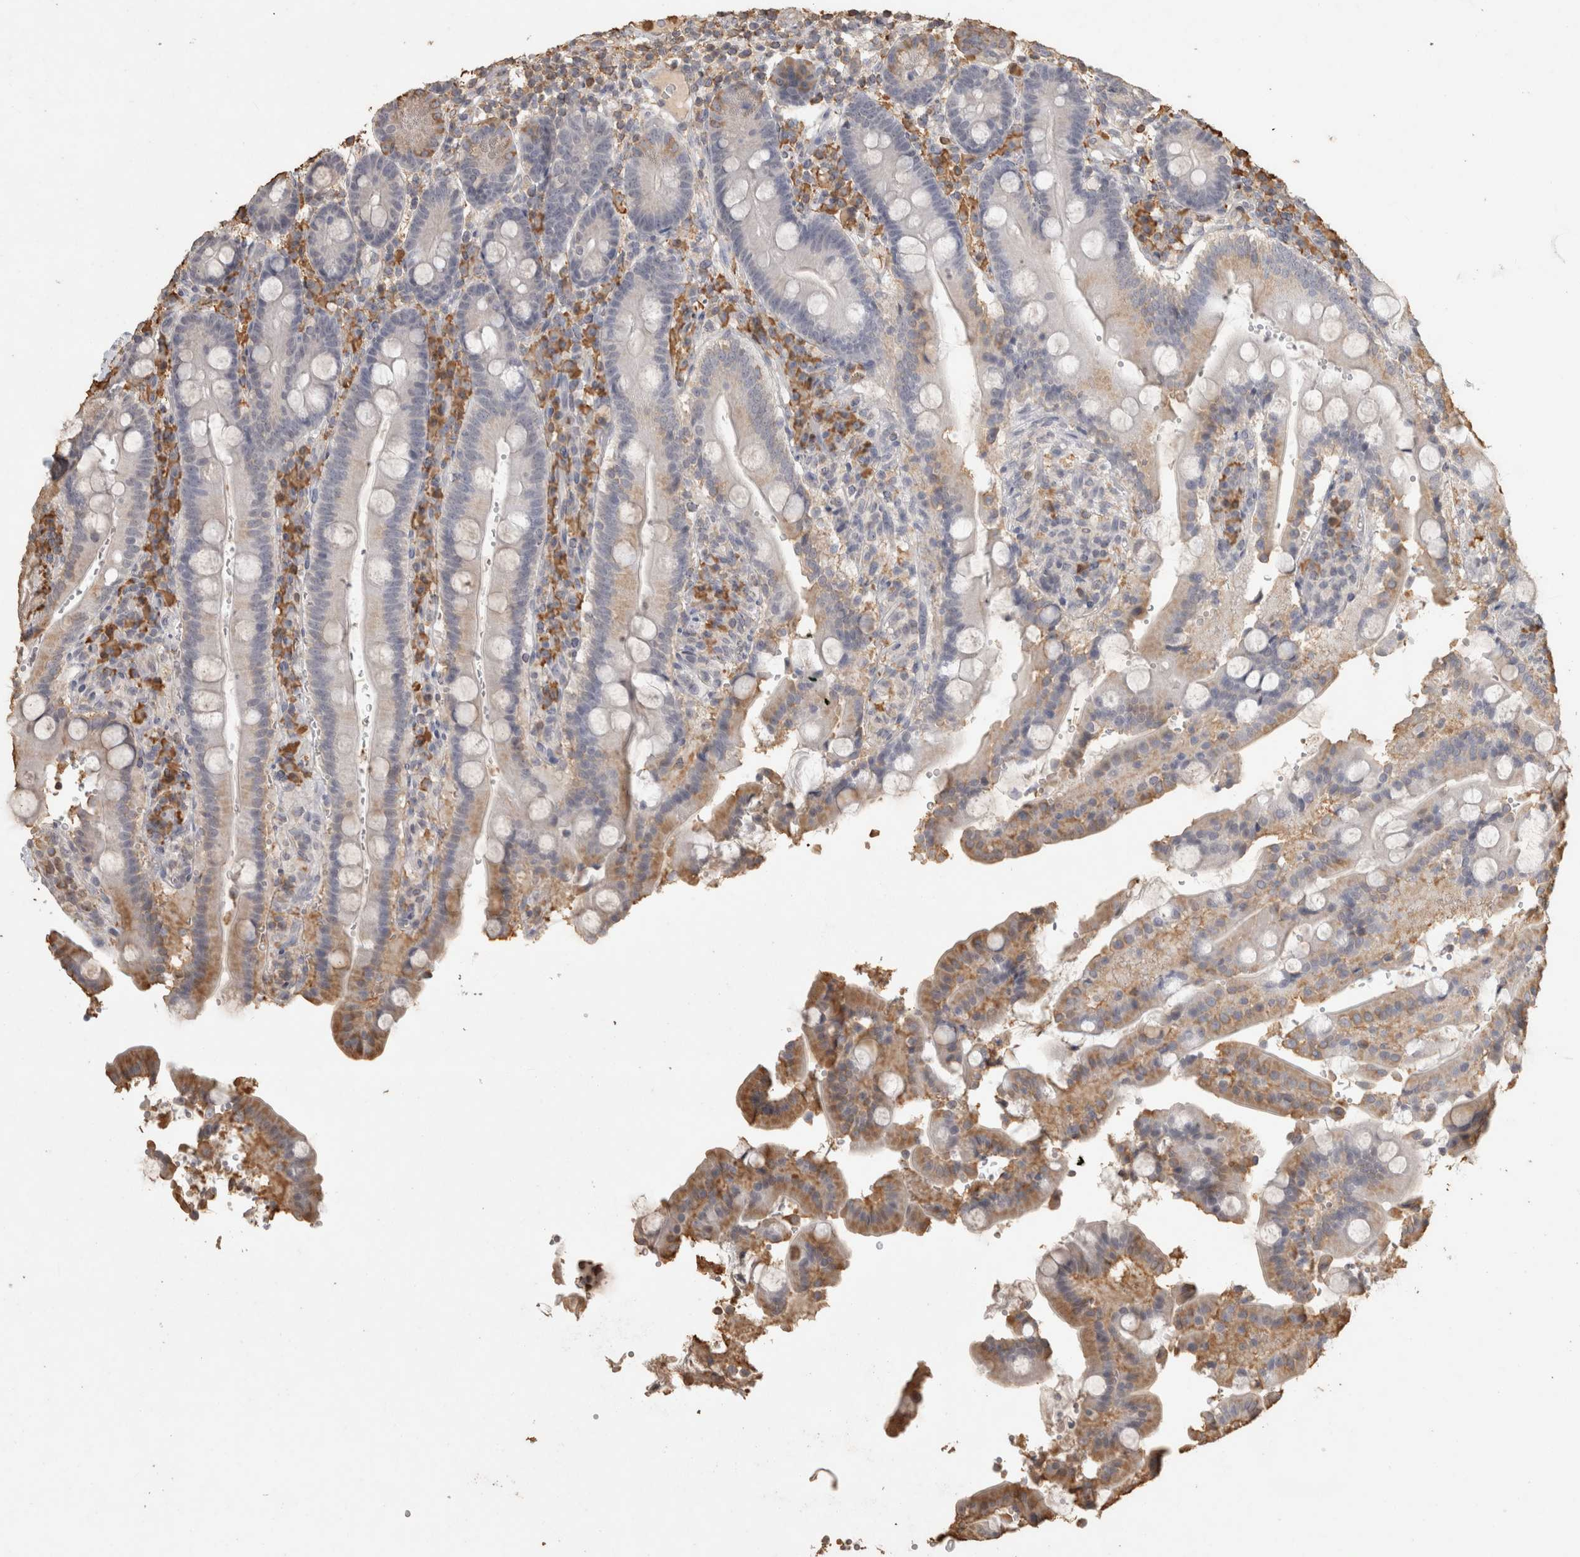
{"staining": {"intensity": "moderate", "quantity": "<25%", "location": "cytoplasmic/membranous"}, "tissue": "duodenum", "cell_type": "Glandular cells", "image_type": "normal", "snomed": [{"axis": "morphology", "description": "Normal tissue, NOS"}, {"axis": "topography", "description": "Small intestine, NOS"}], "caption": "Immunohistochemical staining of benign human duodenum displays <25% levels of moderate cytoplasmic/membranous protein expression in about <25% of glandular cells. (DAB = brown stain, brightfield microscopy at high magnification).", "gene": "REPS2", "patient": {"sex": "female", "age": 71}}